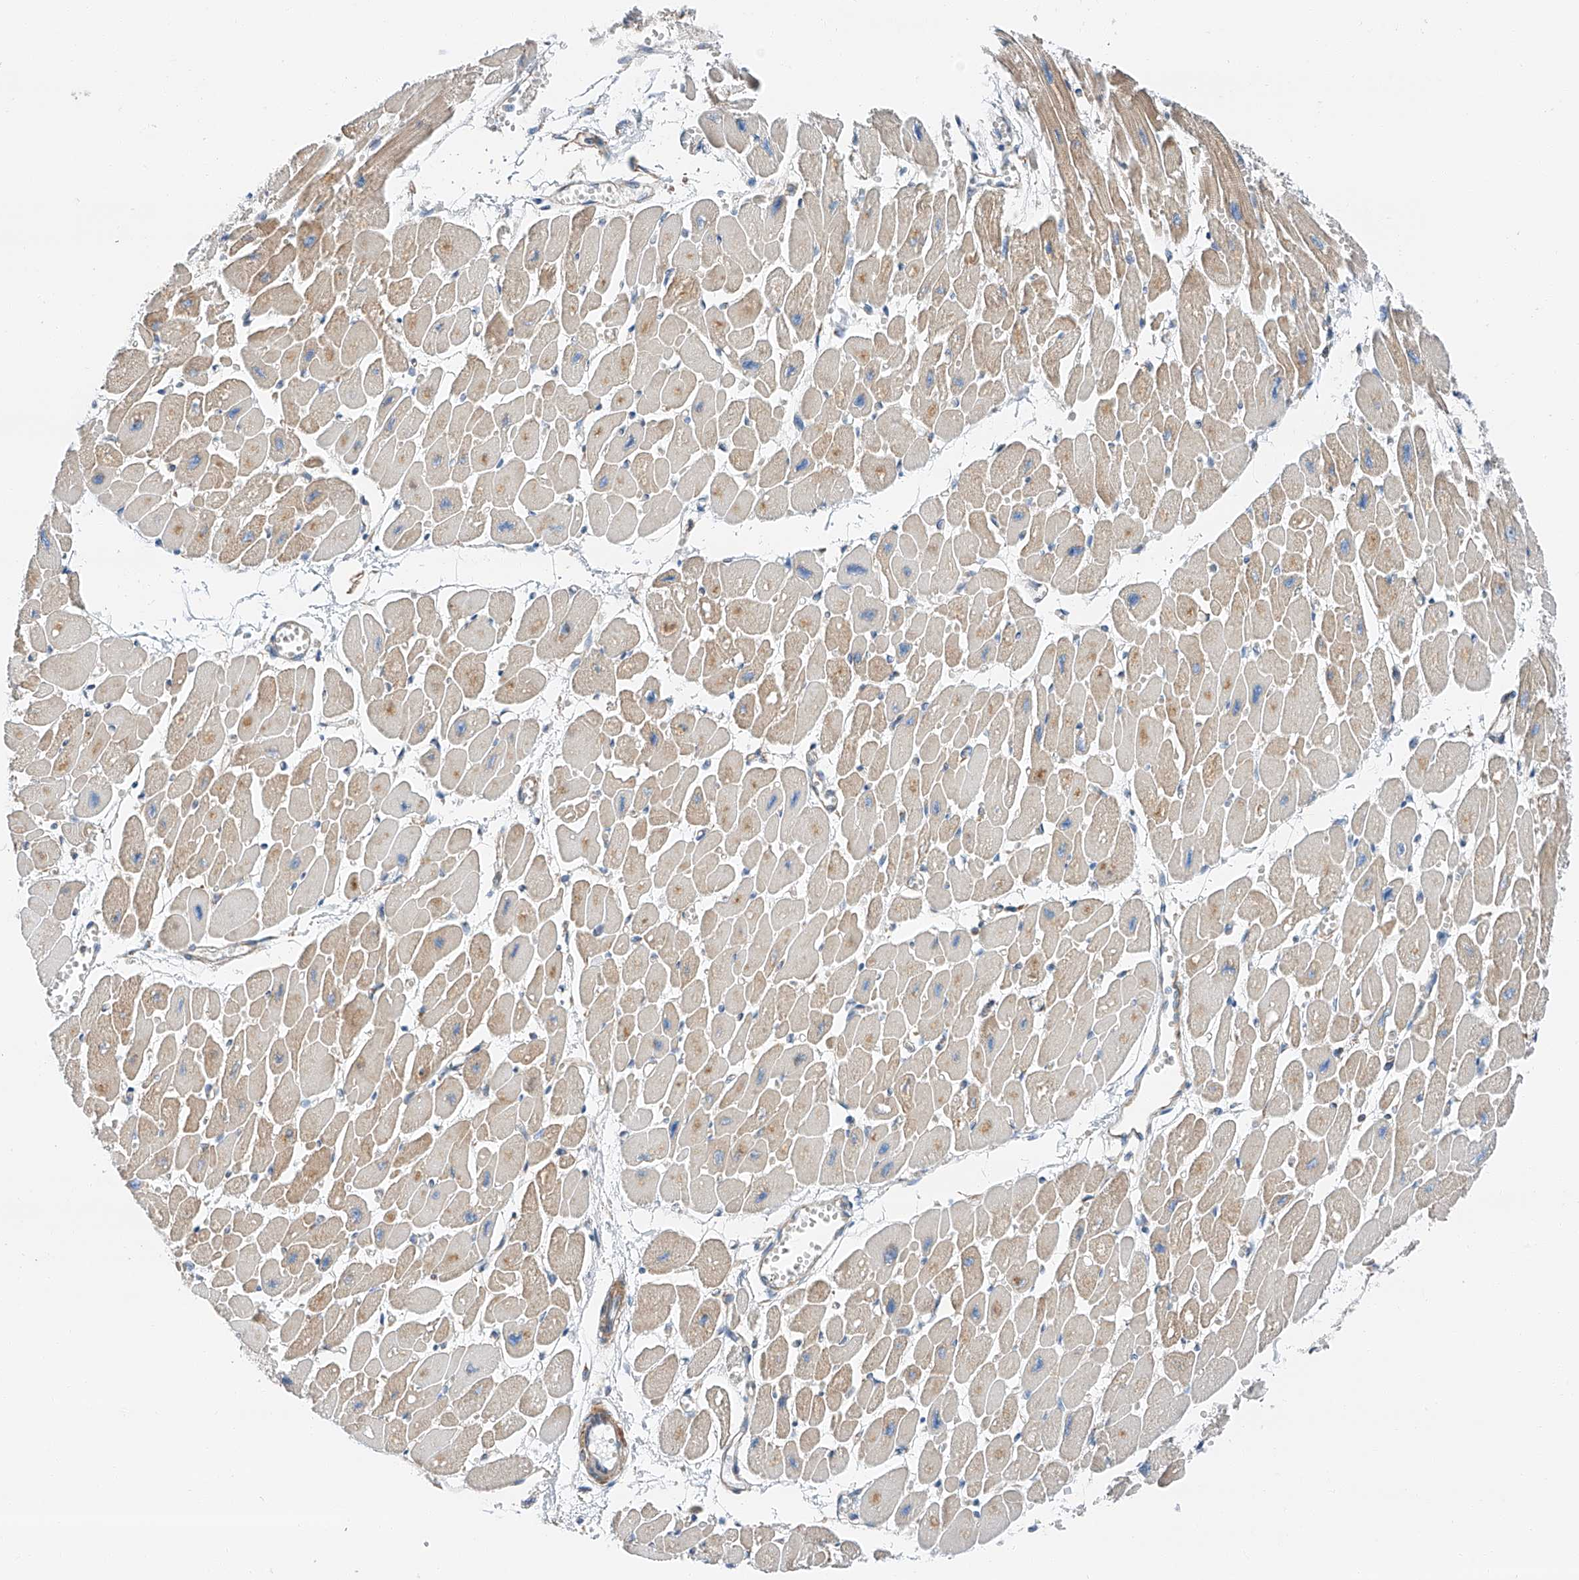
{"staining": {"intensity": "moderate", "quantity": ">75%", "location": "cytoplasmic/membranous"}, "tissue": "heart muscle", "cell_type": "Cardiomyocytes", "image_type": "normal", "snomed": [{"axis": "morphology", "description": "Normal tissue, NOS"}, {"axis": "topography", "description": "Heart"}], "caption": "High-magnification brightfield microscopy of benign heart muscle stained with DAB (brown) and counterstained with hematoxylin (blue). cardiomyocytes exhibit moderate cytoplasmic/membranous positivity is present in approximately>75% of cells. (Brightfield microscopy of DAB IHC at high magnification).", "gene": "ZC3H15", "patient": {"sex": "female", "age": 54}}